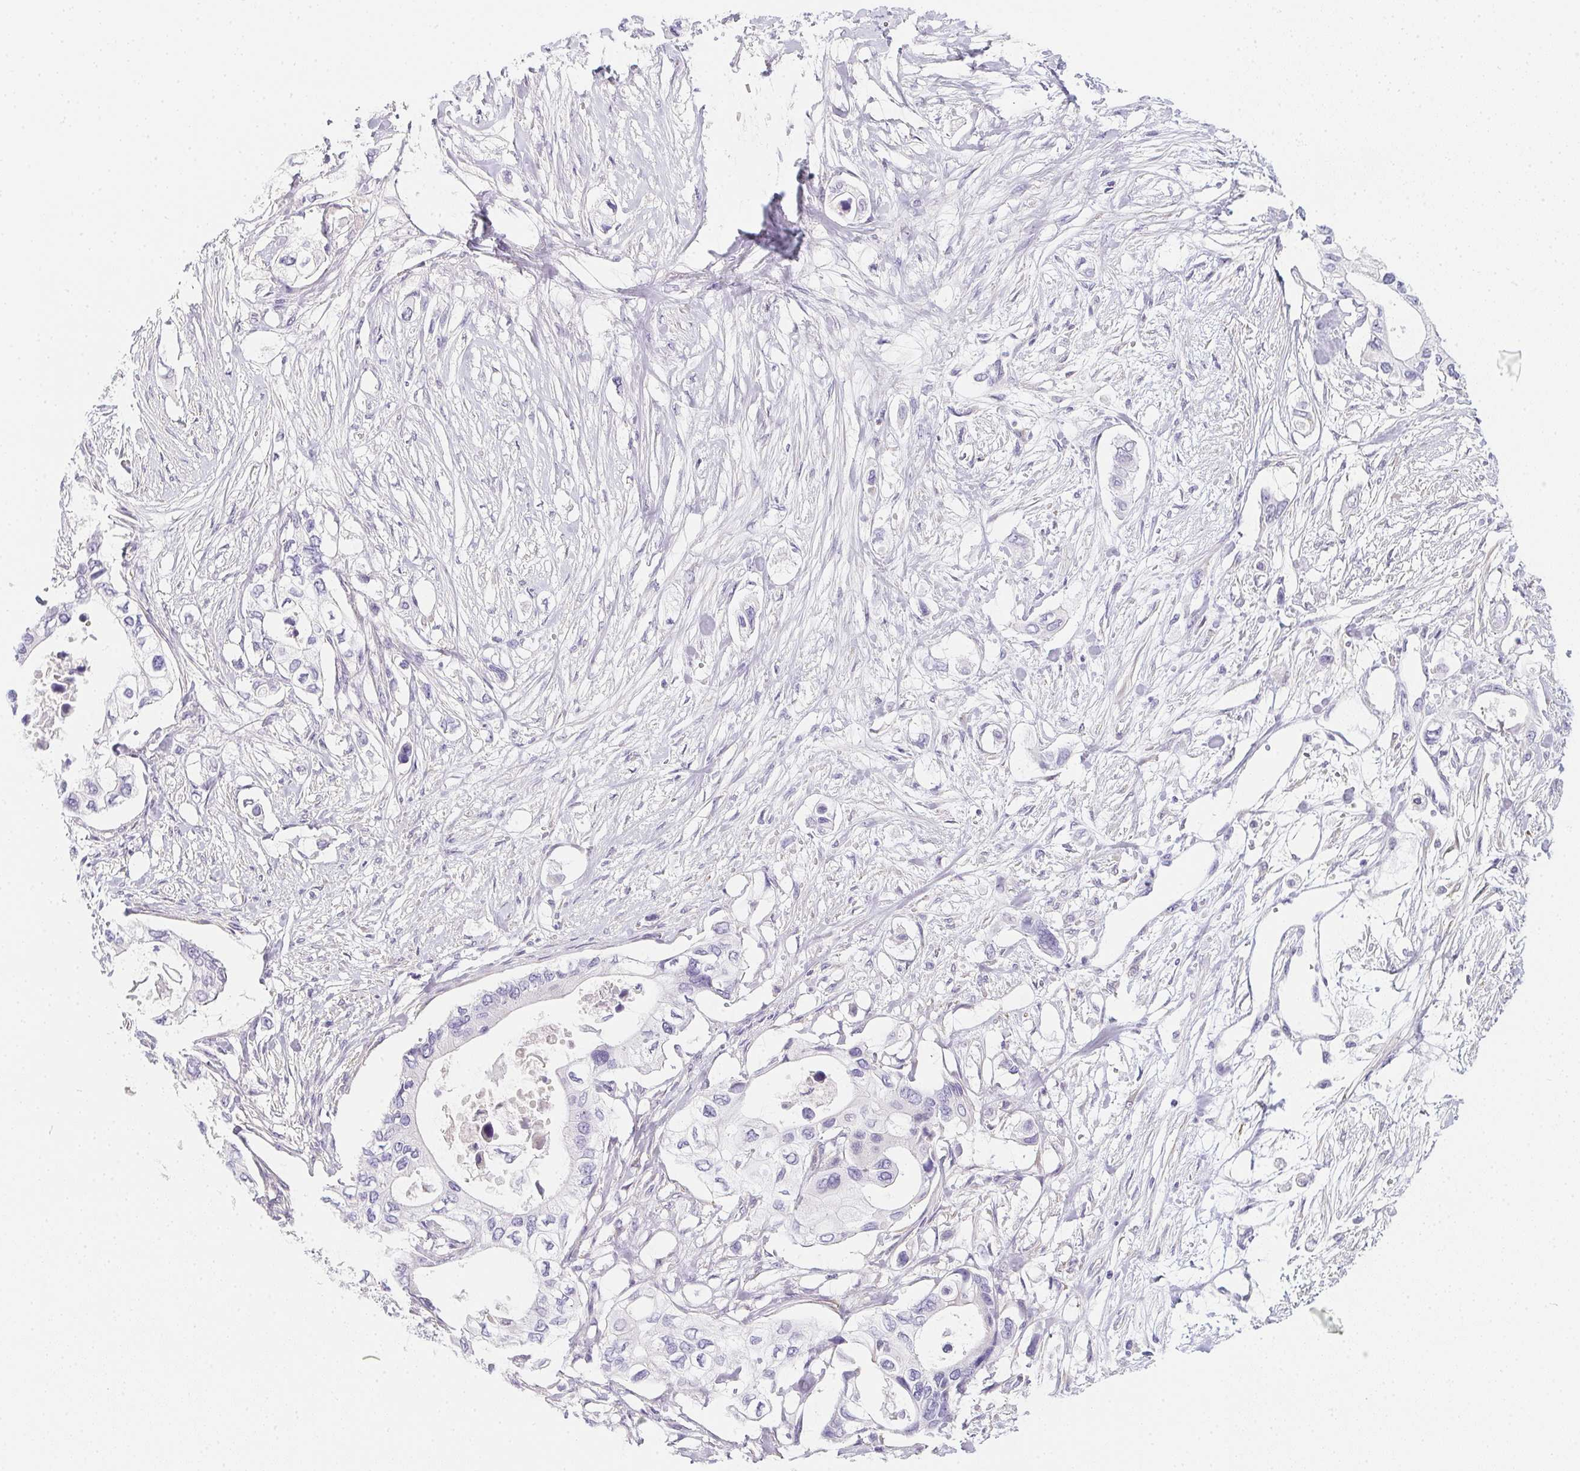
{"staining": {"intensity": "negative", "quantity": "none", "location": "none"}, "tissue": "pancreatic cancer", "cell_type": "Tumor cells", "image_type": "cancer", "snomed": [{"axis": "morphology", "description": "Adenocarcinoma, NOS"}, {"axis": "topography", "description": "Pancreas"}], "caption": "The photomicrograph displays no staining of tumor cells in pancreatic cancer (adenocarcinoma).", "gene": "MAP1A", "patient": {"sex": "female", "age": 63}}